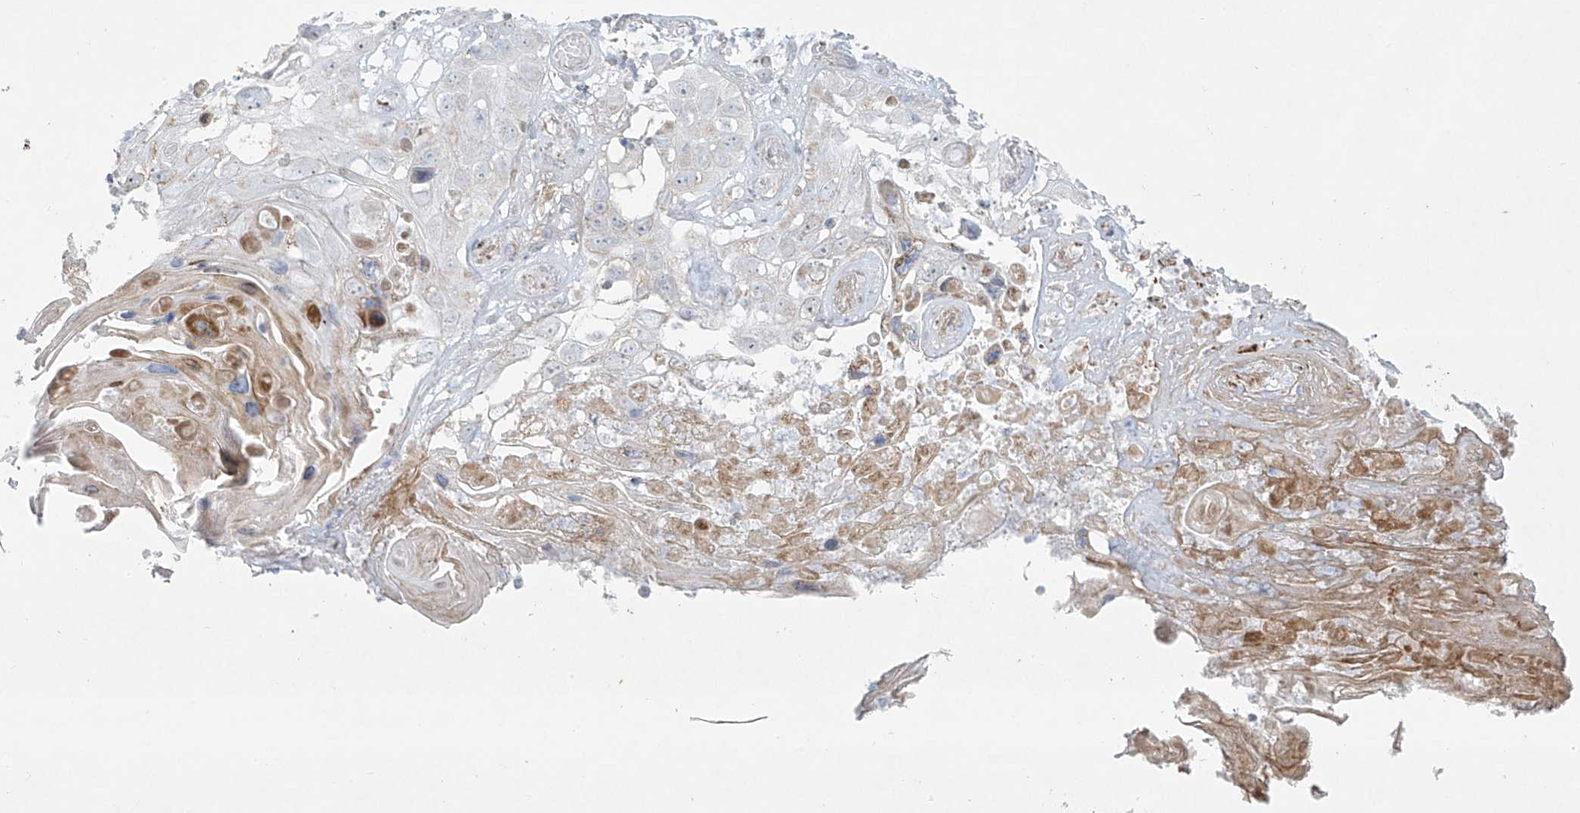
{"staining": {"intensity": "negative", "quantity": "none", "location": "none"}, "tissue": "skin cancer", "cell_type": "Tumor cells", "image_type": "cancer", "snomed": [{"axis": "morphology", "description": "Squamous cell carcinoma, NOS"}, {"axis": "topography", "description": "Skin"}], "caption": "This is an immunohistochemistry (IHC) photomicrograph of human squamous cell carcinoma (skin). There is no positivity in tumor cells.", "gene": "SMDT1", "patient": {"sex": "male", "age": 55}}